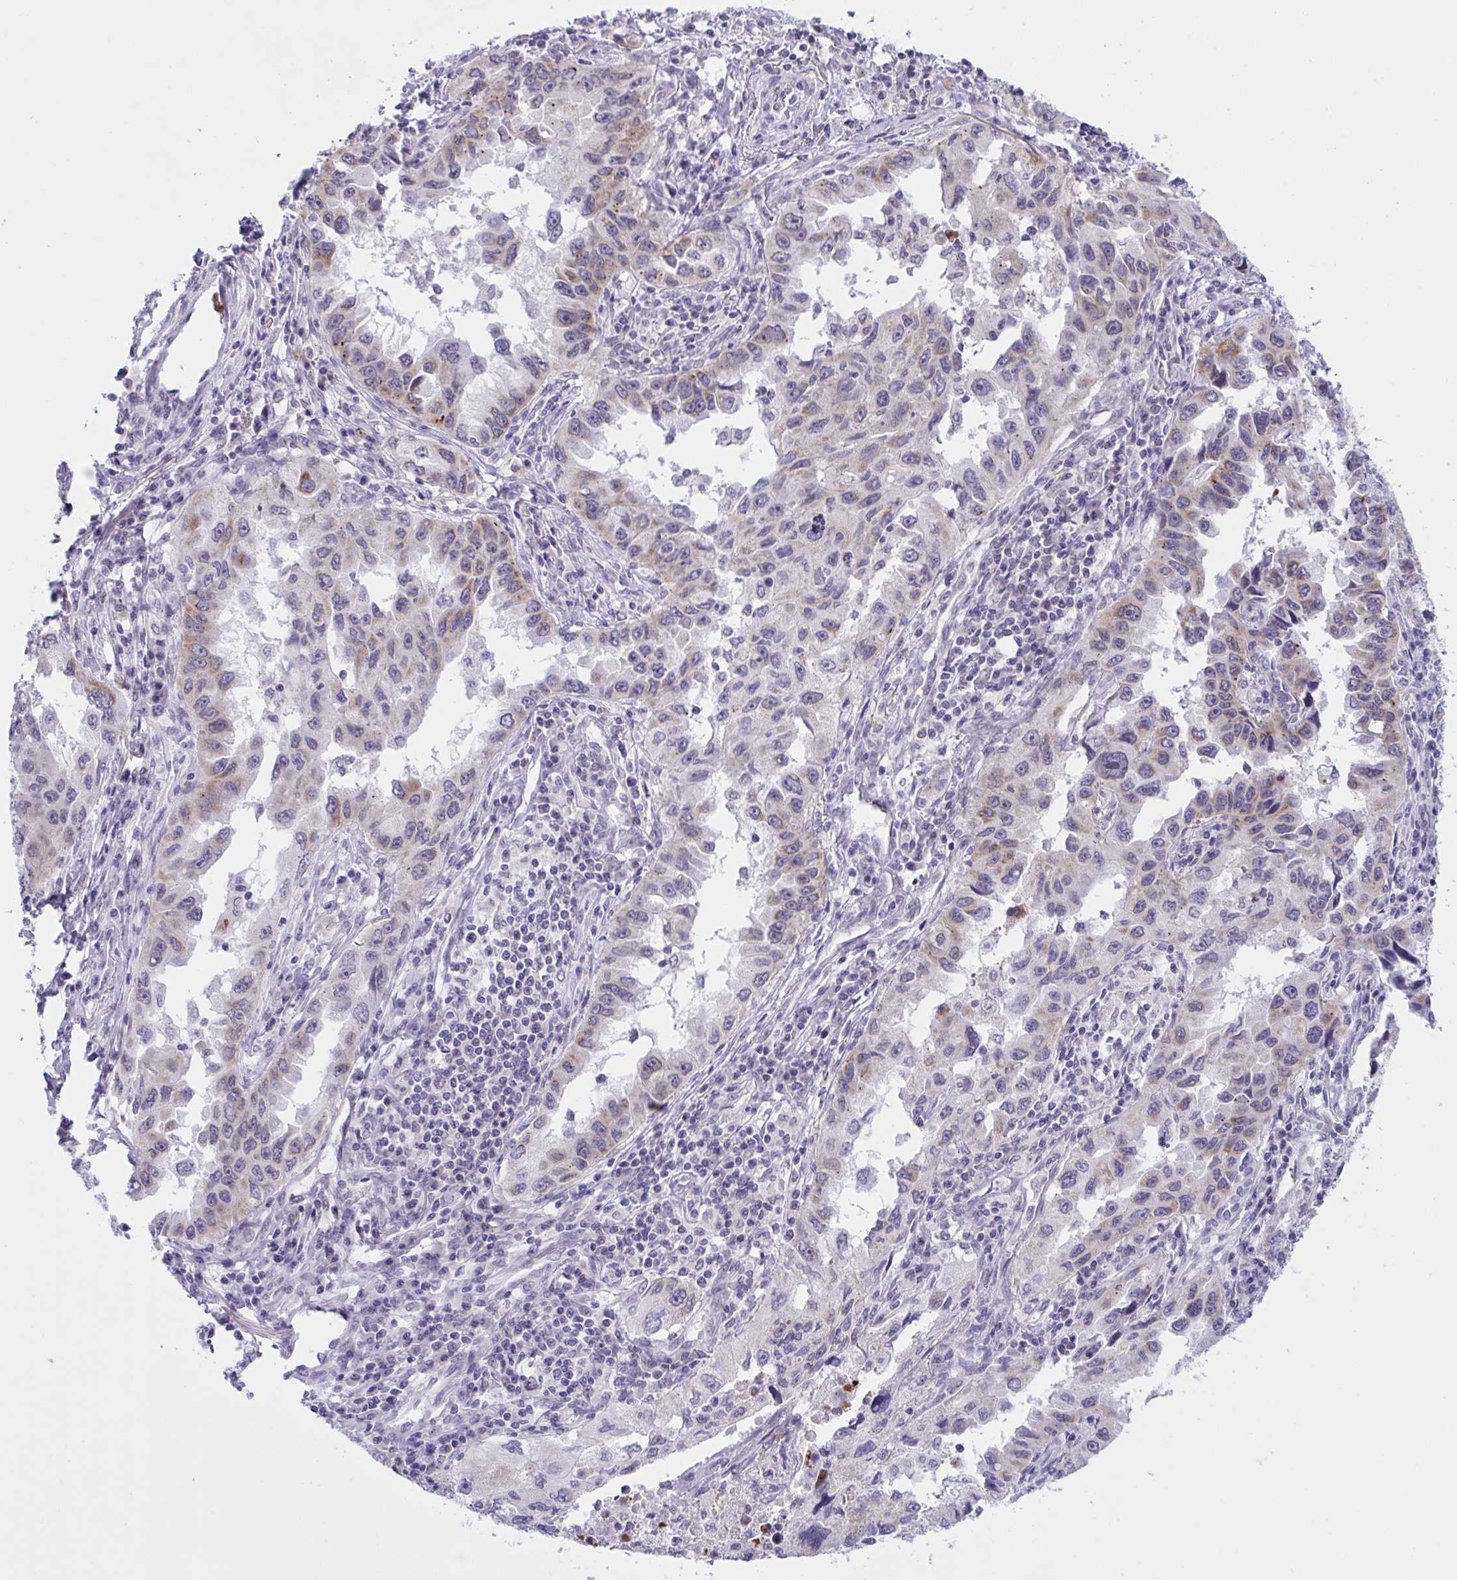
{"staining": {"intensity": "weak", "quantity": "25%-75%", "location": "cytoplasmic/membranous"}, "tissue": "lung cancer", "cell_type": "Tumor cells", "image_type": "cancer", "snomed": [{"axis": "morphology", "description": "Adenocarcinoma, NOS"}, {"axis": "topography", "description": "Lung"}], "caption": "Protein expression analysis of lung cancer demonstrates weak cytoplasmic/membranous staining in about 25%-75% of tumor cells.", "gene": "DOCK11", "patient": {"sex": "female", "age": 73}}